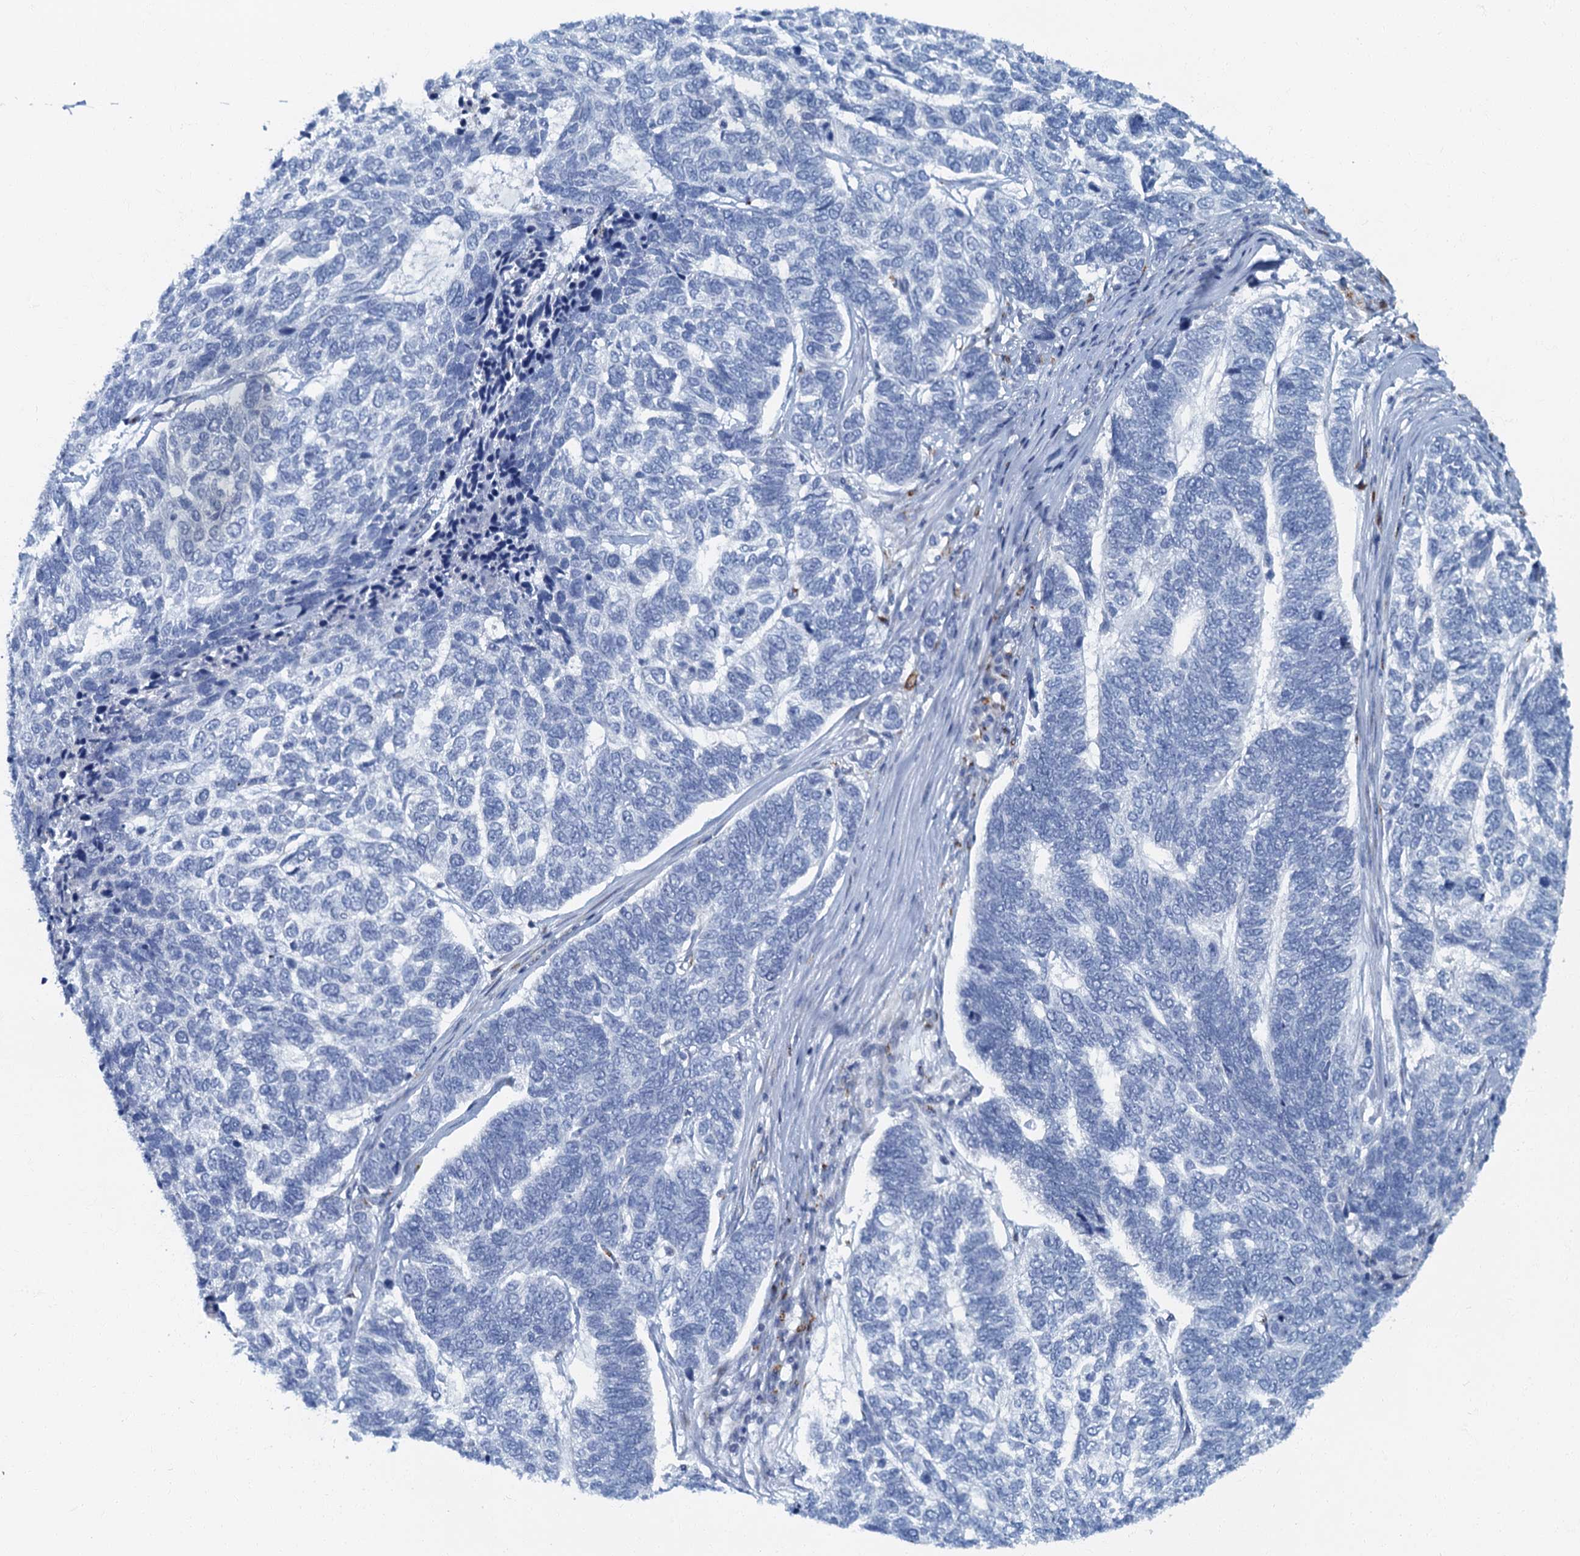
{"staining": {"intensity": "negative", "quantity": "none", "location": "none"}, "tissue": "skin cancer", "cell_type": "Tumor cells", "image_type": "cancer", "snomed": [{"axis": "morphology", "description": "Basal cell carcinoma"}, {"axis": "topography", "description": "Skin"}], "caption": "Immunohistochemistry histopathology image of skin cancer stained for a protein (brown), which exhibits no staining in tumor cells.", "gene": "LYPD3", "patient": {"sex": "female", "age": 65}}